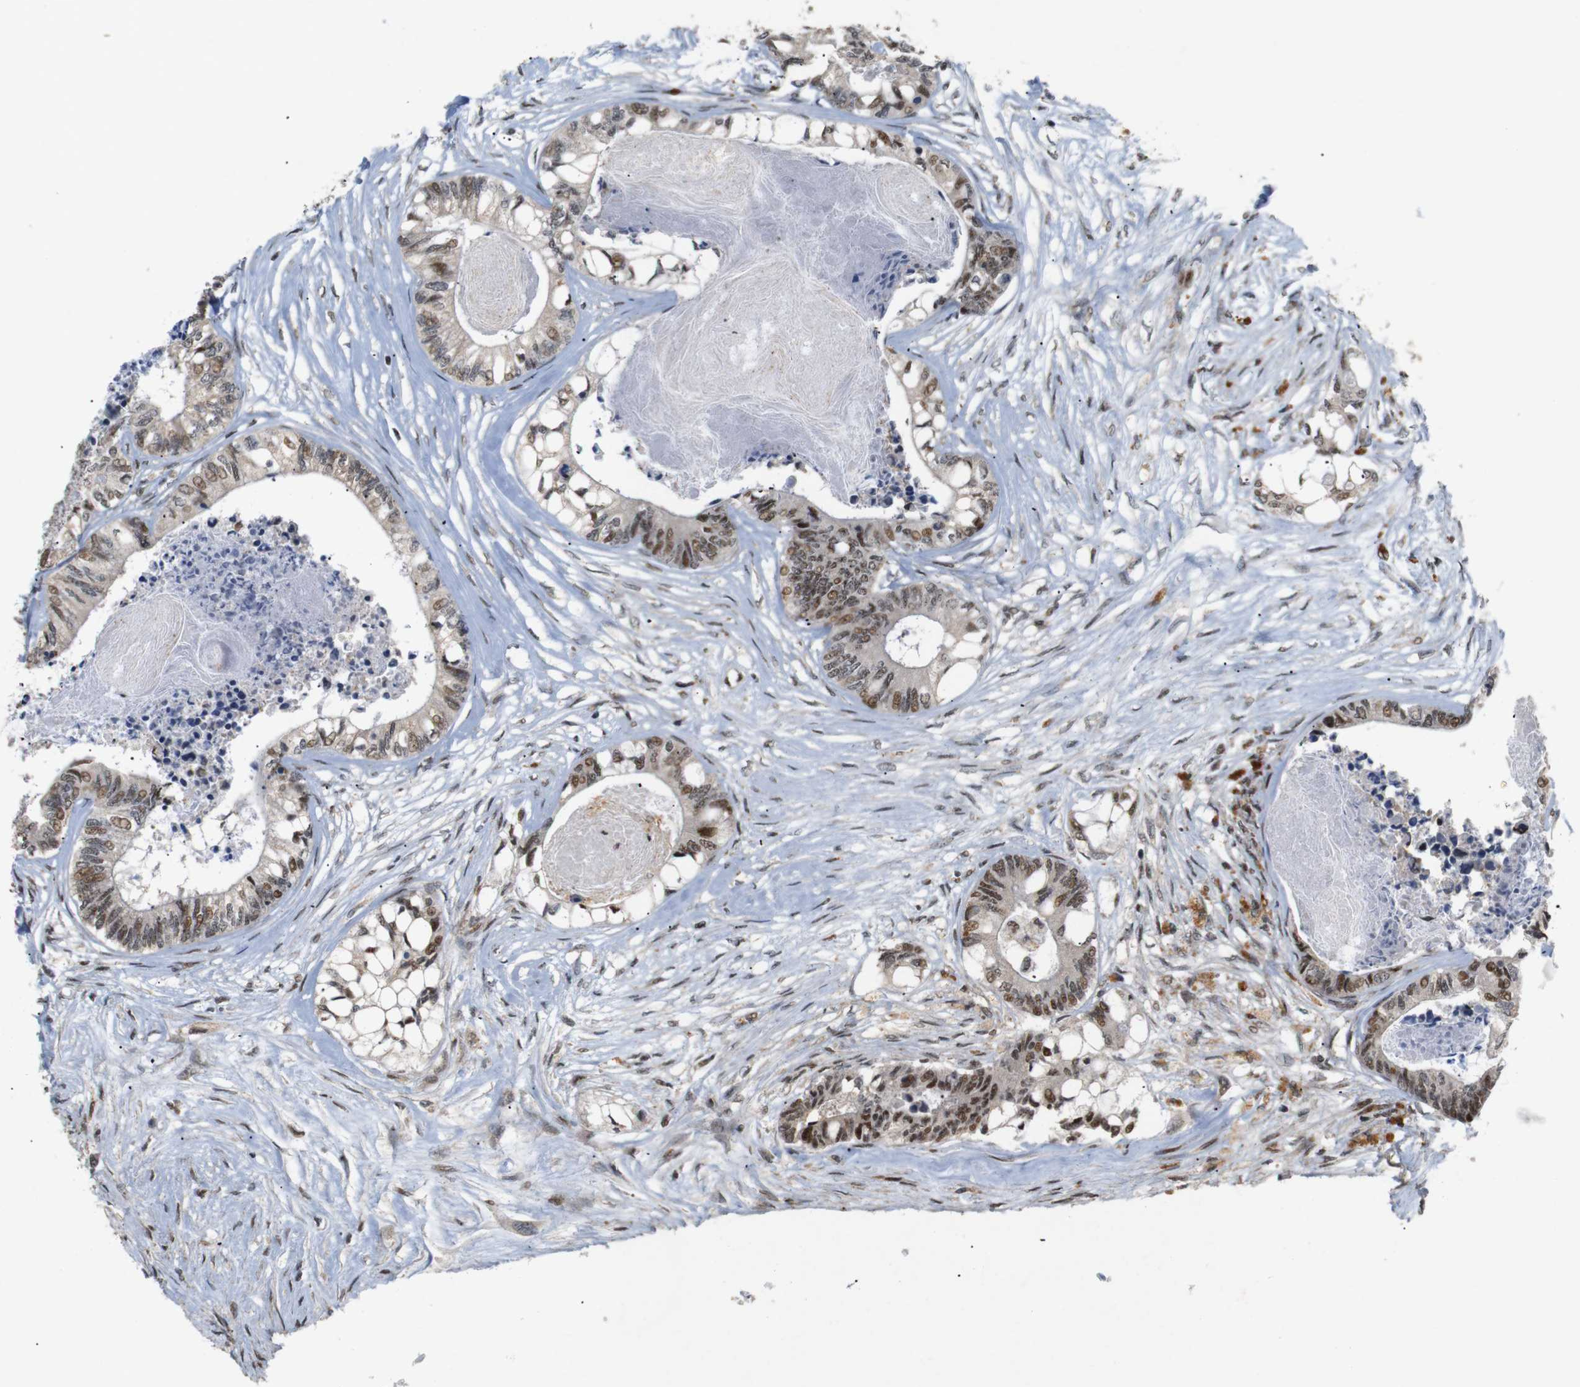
{"staining": {"intensity": "moderate", "quantity": "25%-75%", "location": "nuclear"}, "tissue": "colorectal cancer", "cell_type": "Tumor cells", "image_type": "cancer", "snomed": [{"axis": "morphology", "description": "Adenocarcinoma, NOS"}, {"axis": "topography", "description": "Rectum"}], "caption": "High-power microscopy captured an IHC micrograph of adenocarcinoma (colorectal), revealing moderate nuclear positivity in approximately 25%-75% of tumor cells. The staining was performed using DAB (3,3'-diaminobenzidine) to visualize the protein expression in brown, while the nuclei were stained in blue with hematoxylin (Magnification: 20x).", "gene": "PYM1", "patient": {"sex": "male", "age": 63}}